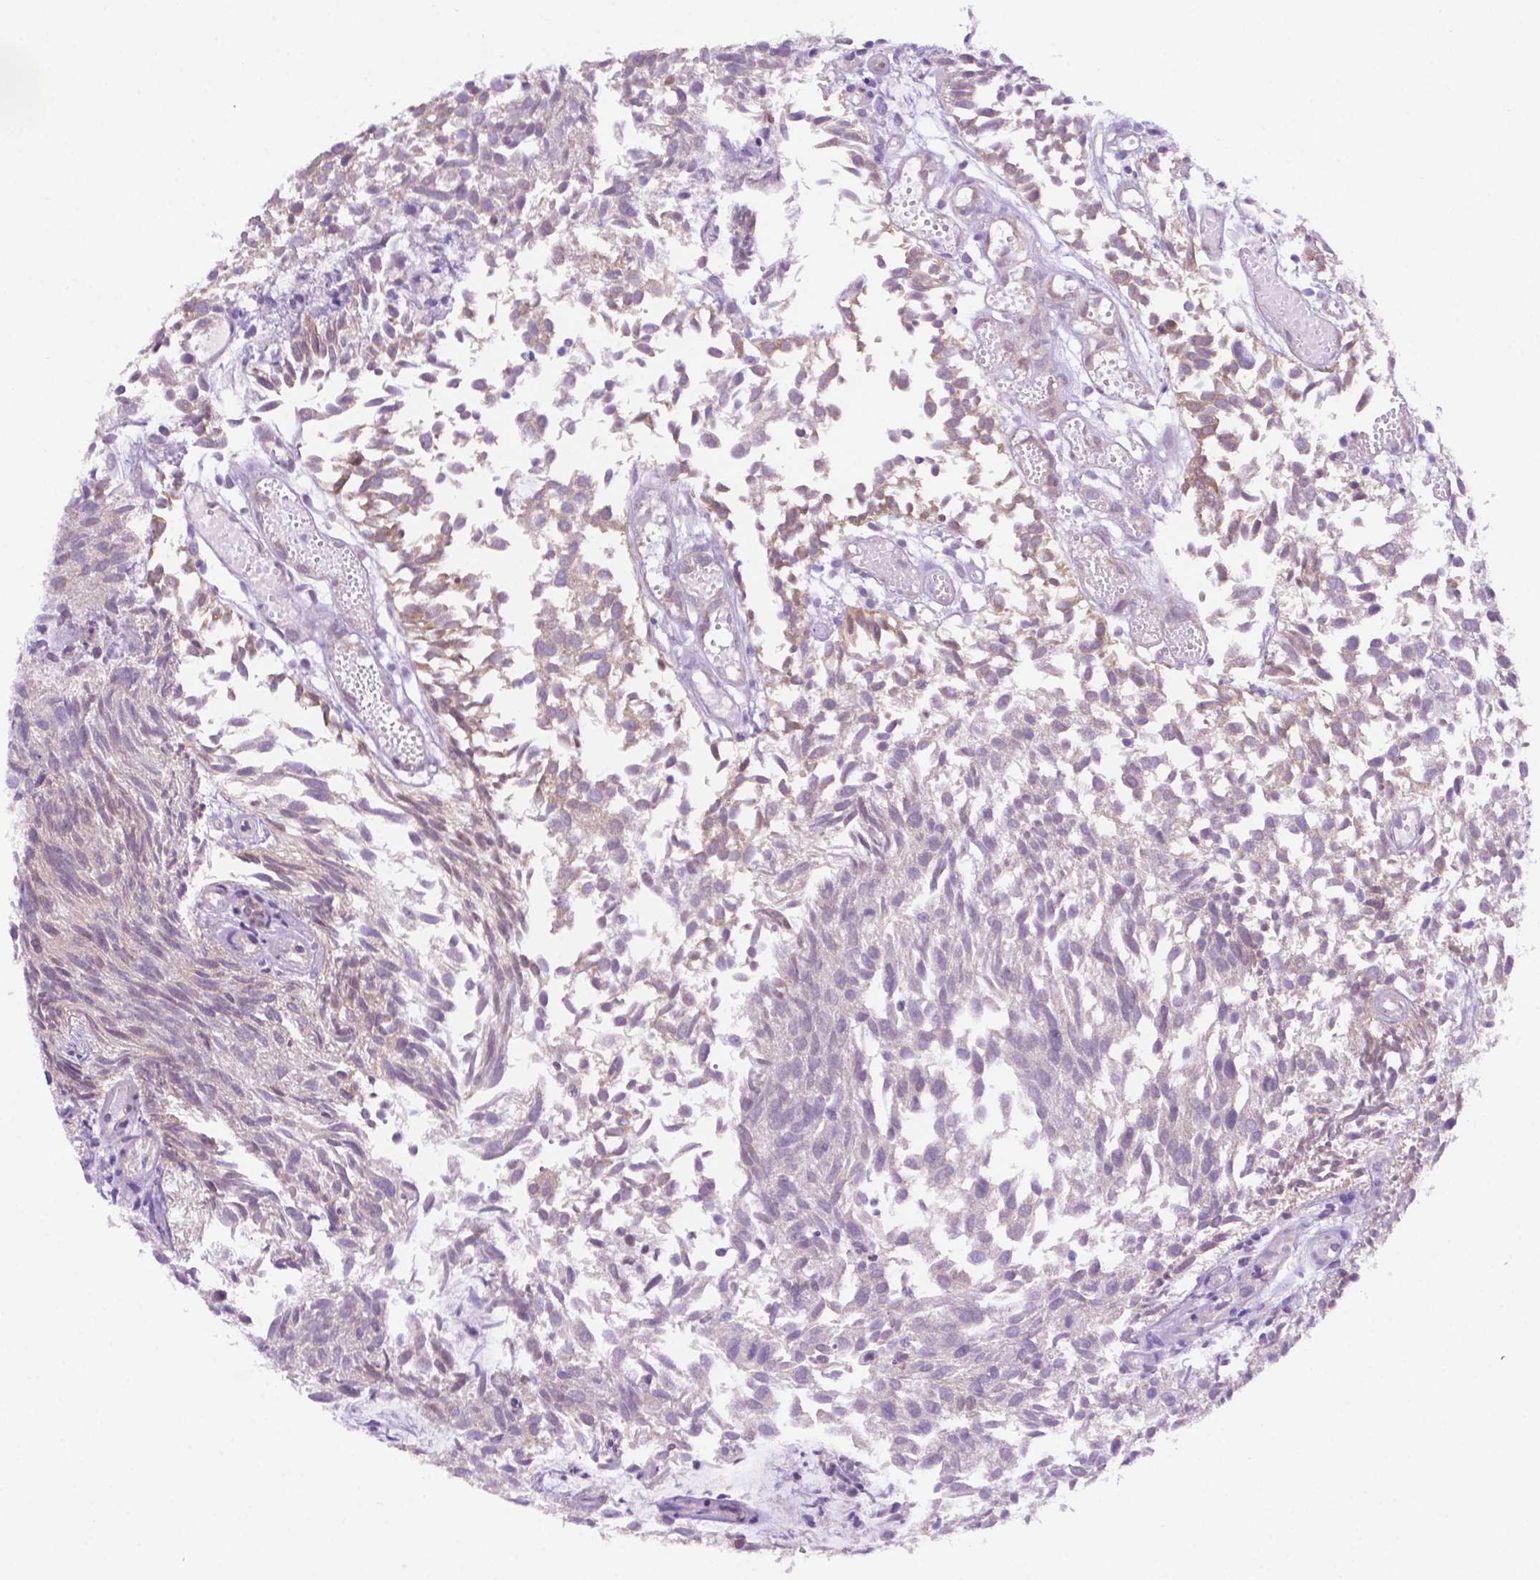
{"staining": {"intensity": "negative", "quantity": "none", "location": "none"}, "tissue": "urothelial cancer", "cell_type": "Tumor cells", "image_type": "cancer", "snomed": [{"axis": "morphology", "description": "Urothelial carcinoma, Low grade"}, {"axis": "topography", "description": "Urinary bladder"}], "caption": "The immunohistochemistry (IHC) photomicrograph has no significant expression in tumor cells of low-grade urothelial carcinoma tissue.", "gene": "ERF", "patient": {"sex": "male", "age": 70}}